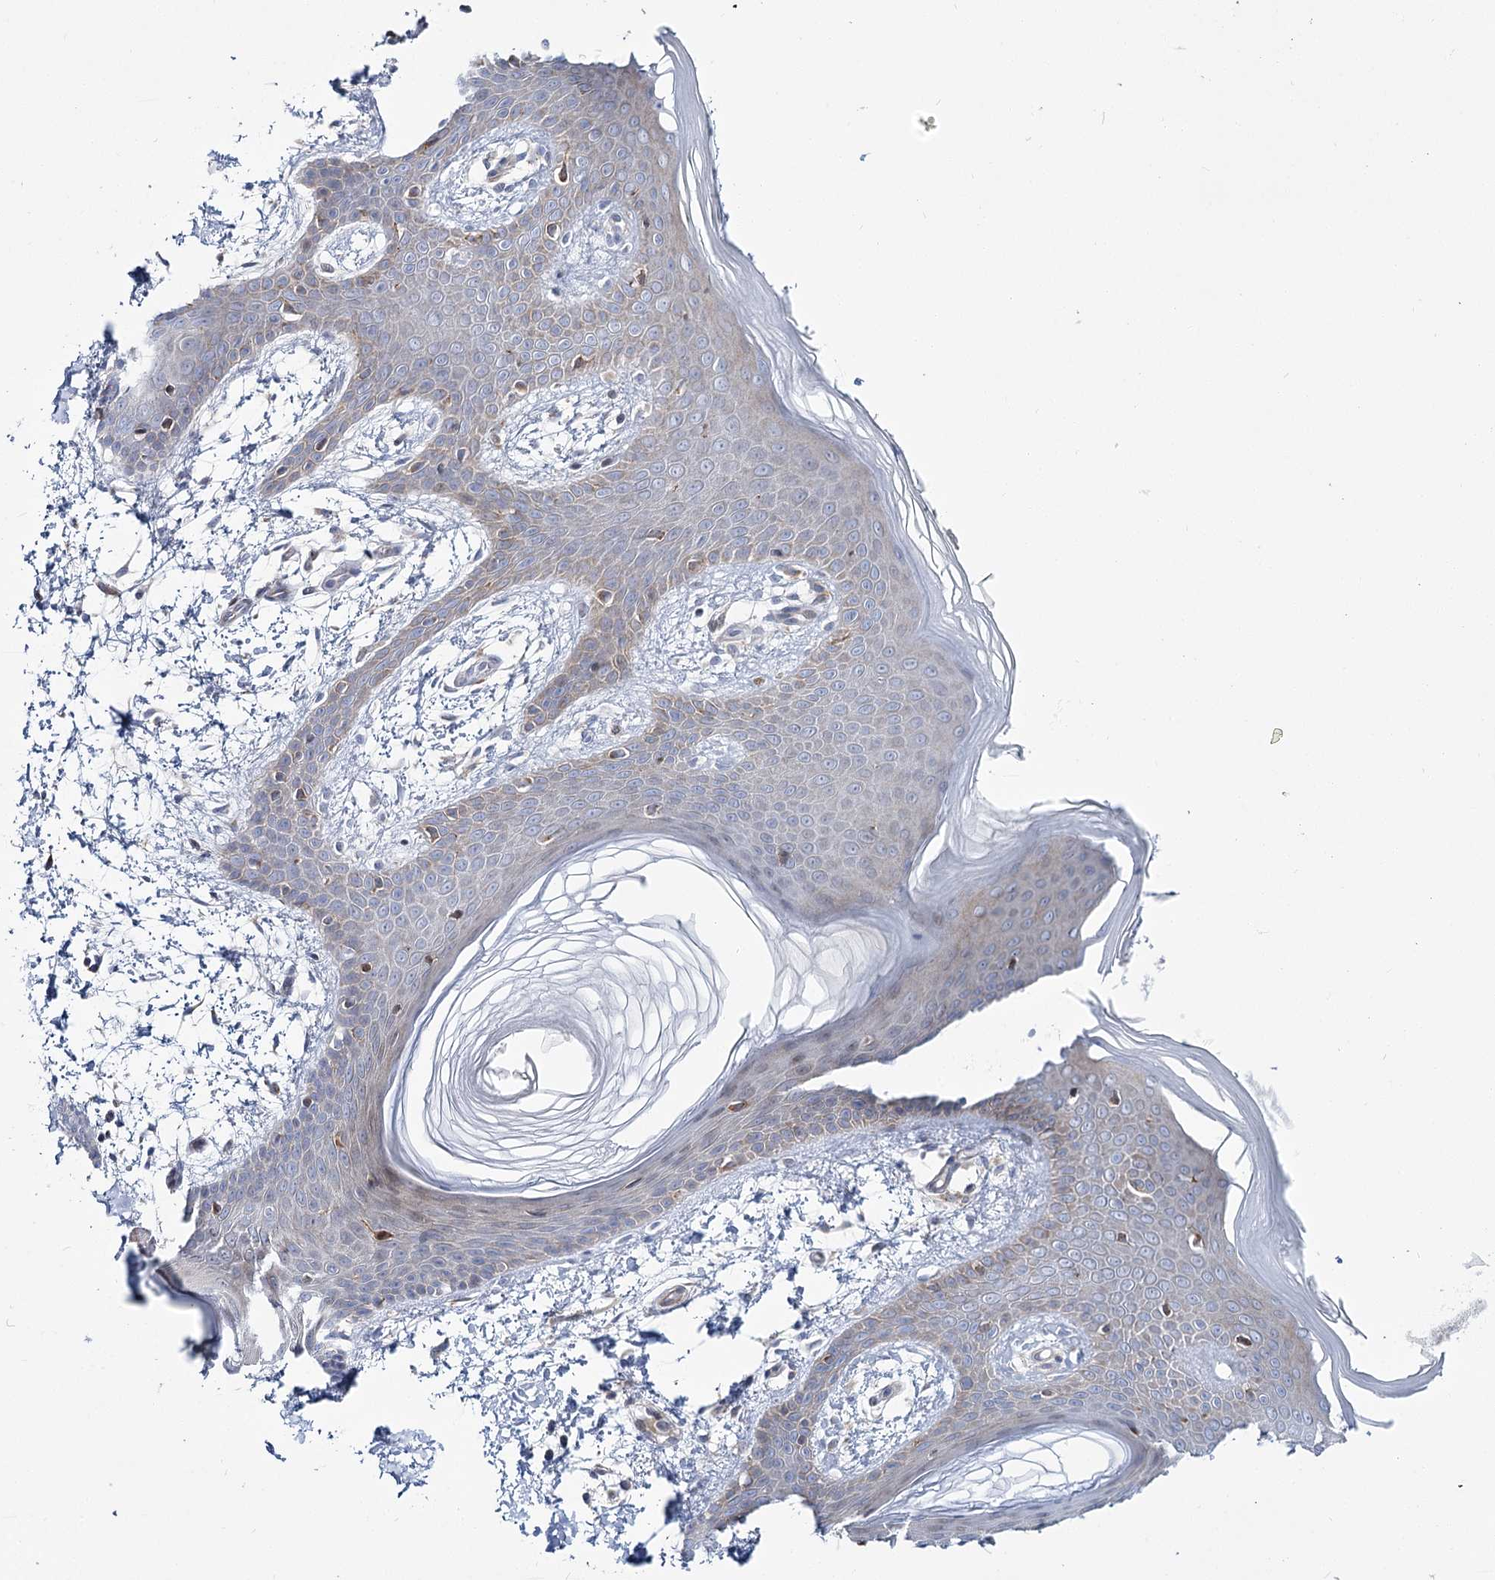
{"staining": {"intensity": "negative", "quantity": "none", "location": "none"}, "tissue": "skin", "cell_type": "Fibroblasts", "image_type": "normal", "snomed": [{"axis": "morphology", "description": "Normal tissue, NOS"}, {"axis": "topography", "description": "Skin"}], "caption": "This micrograph is of benign skin stained with IHC to label a protein in brown with the nuclei are counter-stained blue. There is no expression in fibroblasts.", "gene": "CPLANE1", "patient": {"sex": "male", "age": 36}}